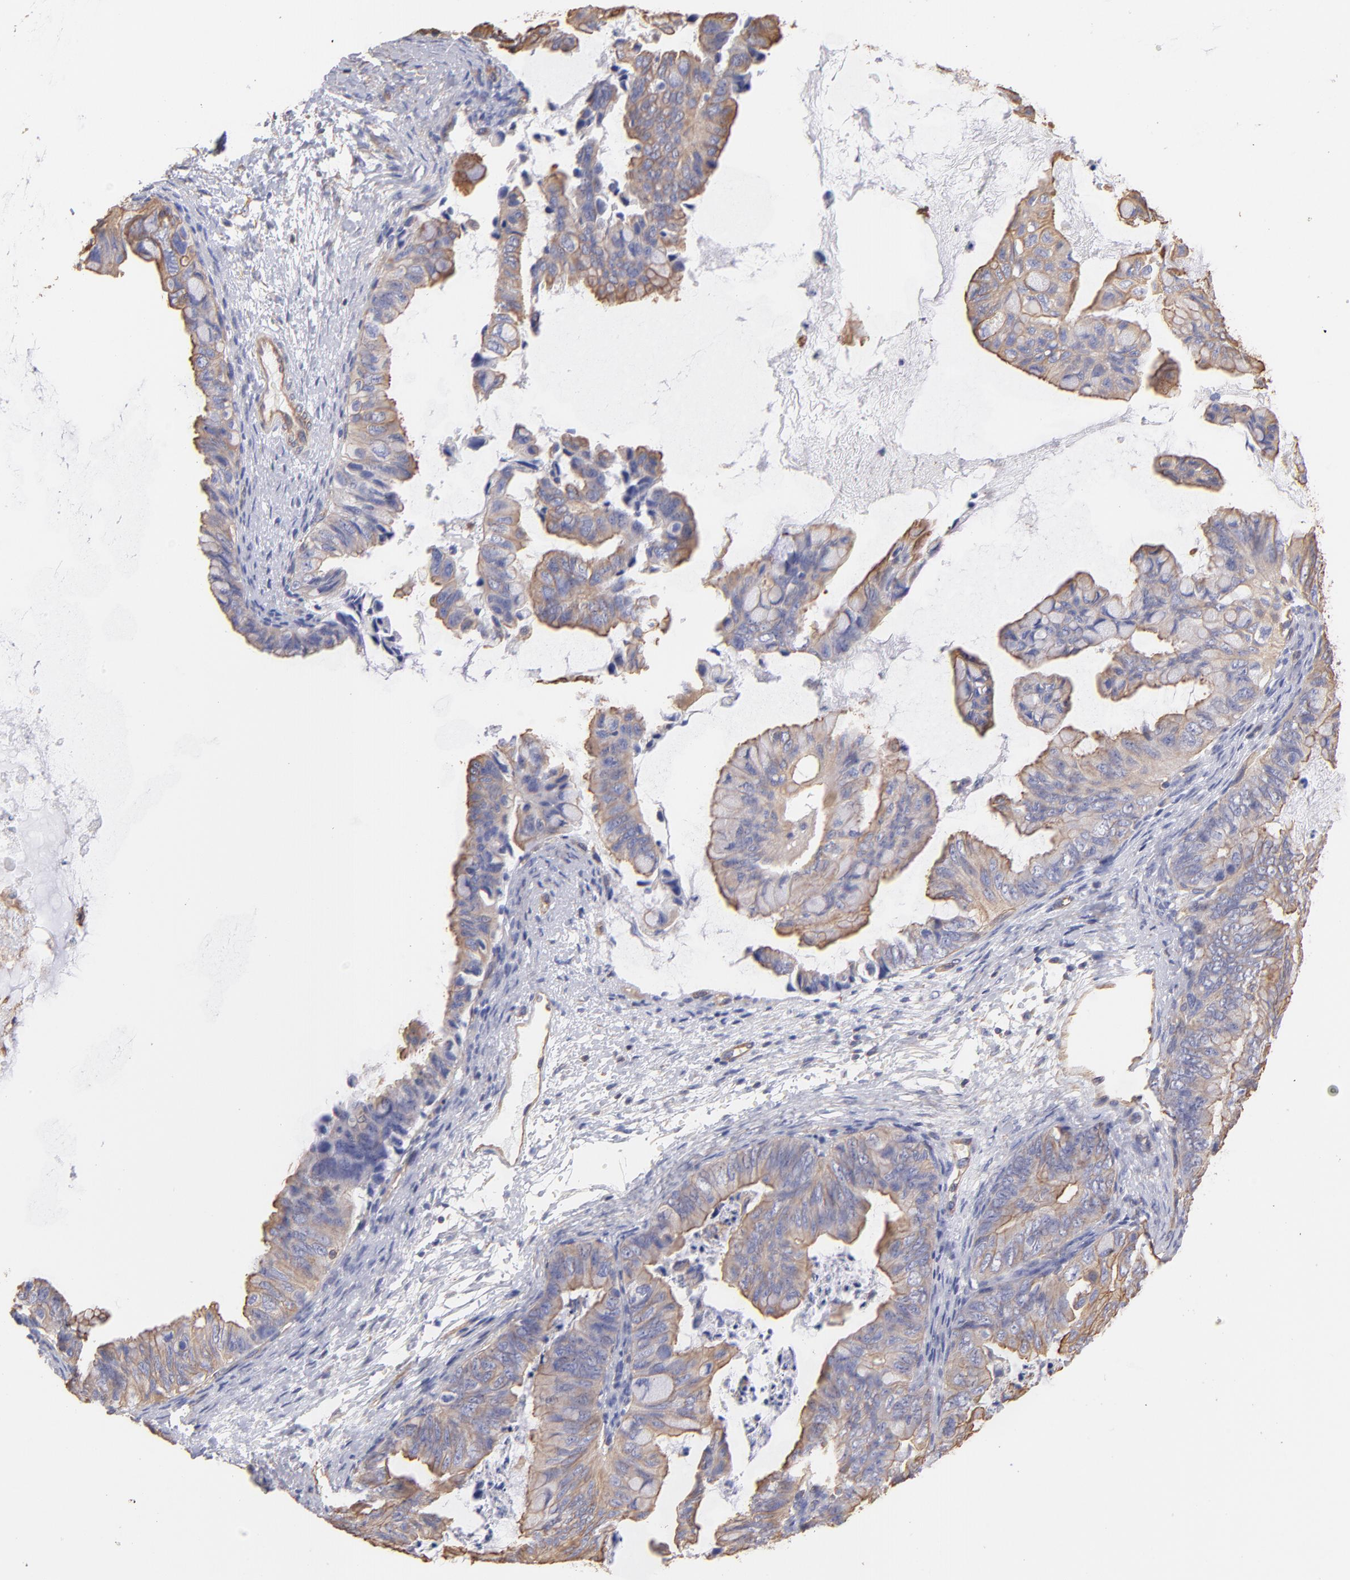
{"staining": {"intensity": "moderate", "quantity": ">75%", "location": "cytoplasmic/membranous"}, "tissue": "ovarian cancer", "cell_type": "Tumor cells", "image_type": "cancer", "snomed": [{"axis": "morphology", "description": "Cystadenocarcinoma, mucinous, NOS"}, {"axis": "topography", "description": "Ovary"}], "caption": "Protein staining of ovarian cancer tissue demonstrates moderate cytoplasmic/membranous positivity in about >75% of tumor cells.", "gene": "PLEC", "patient": {"sex": "female", "age": 36}}